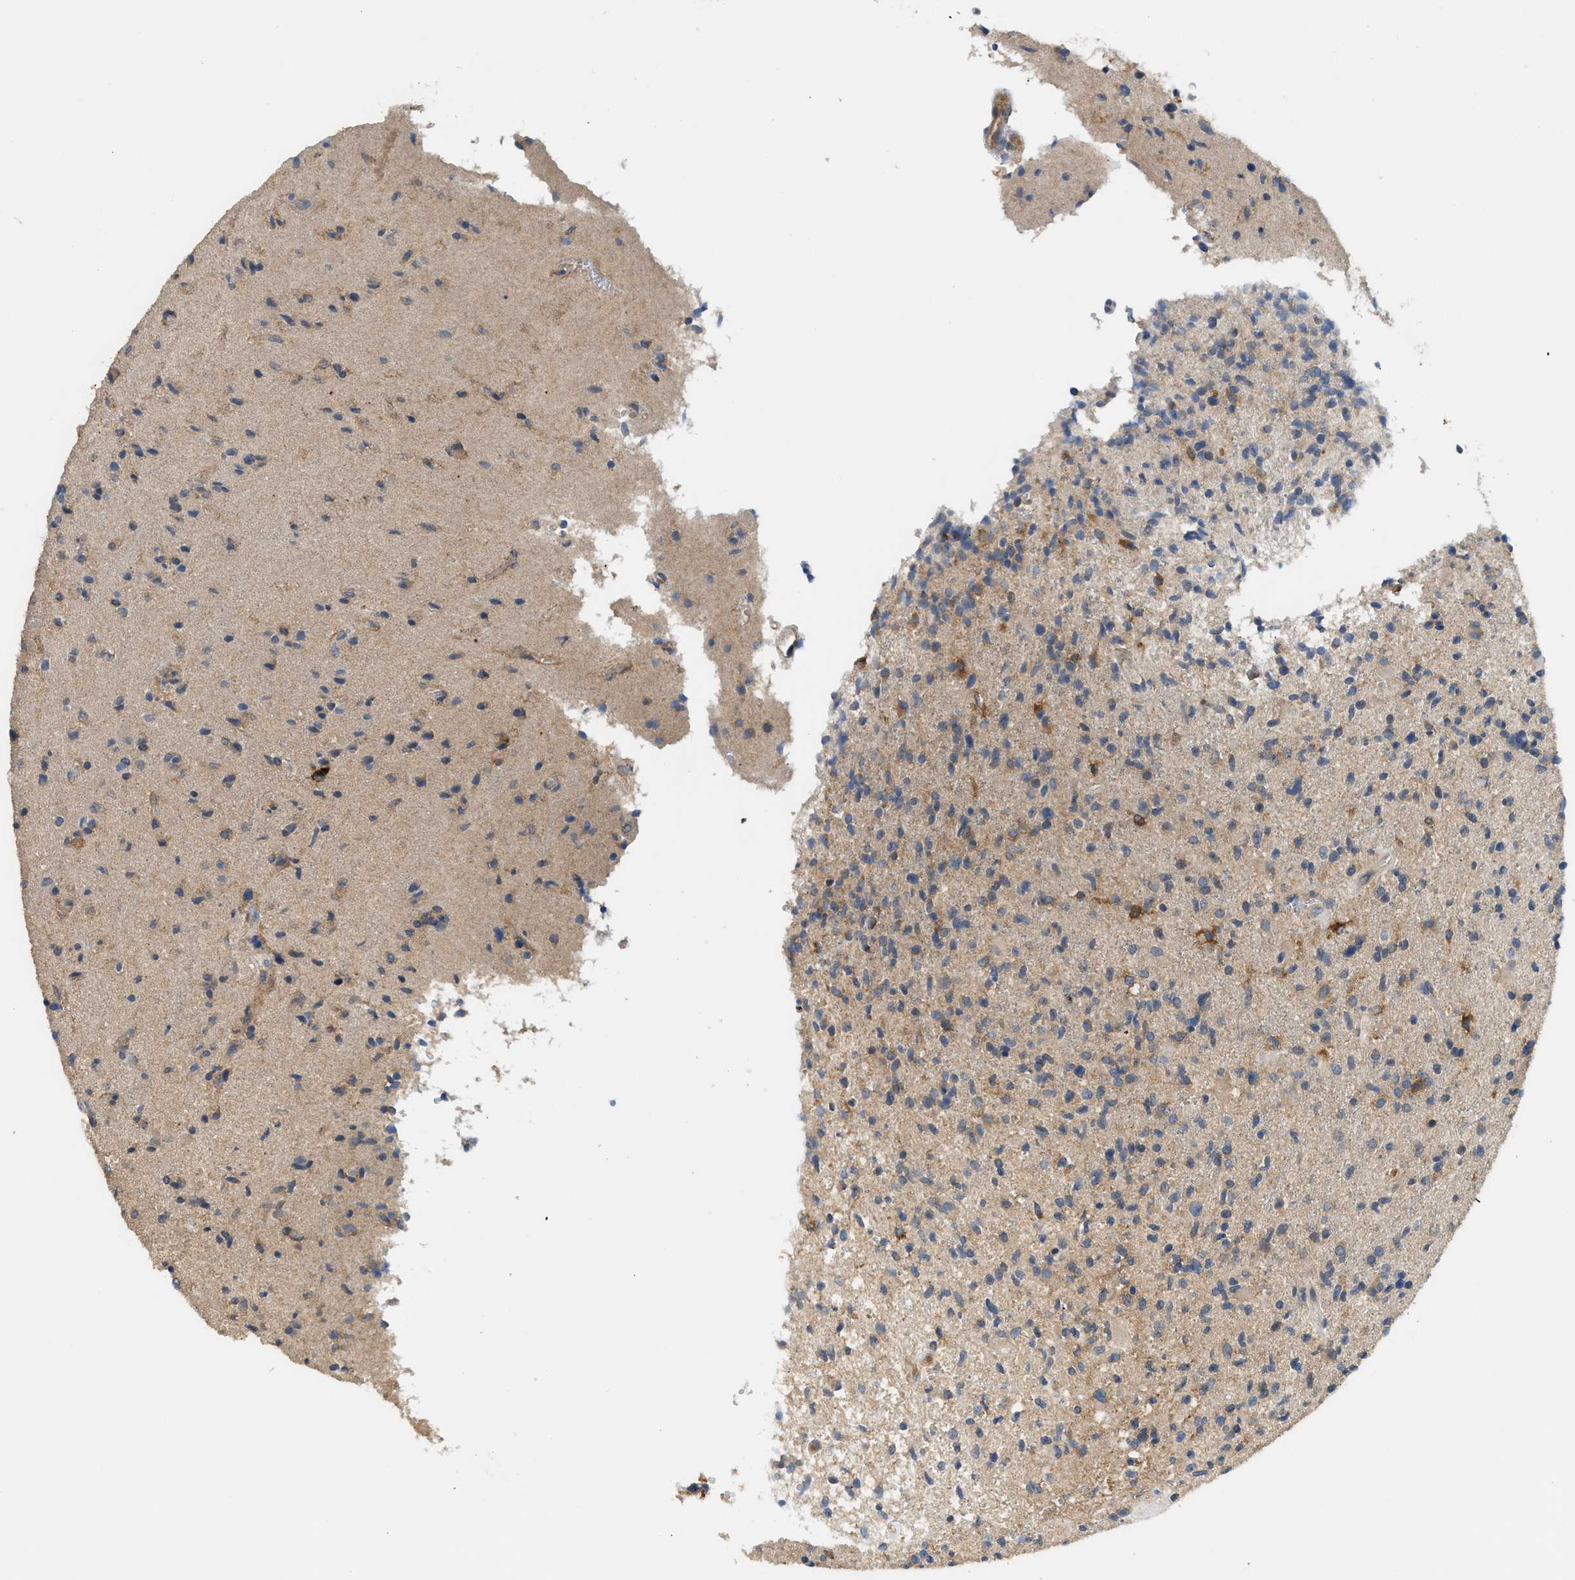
{"staining": {"intensity": "moderate", "quantity": "<25%", "location": "cytoplasmic/membranous"}, "tissue": "glioma", "cell_type": "Tumor cells", "image_type": "cancer", "snomed": [{"axis": "morphology", "description": "Glioma, malignant, High grade"}, {"axis": "topography", "description": "Brain"}], "caption": "Protein staining by immunohistochemistry reveals moderate cytoplasmic/membranous staining in about <25% of tumor cells in glioma.", "gene": "RHBDF2", "patient": {"sex": "male", "age": 72}}